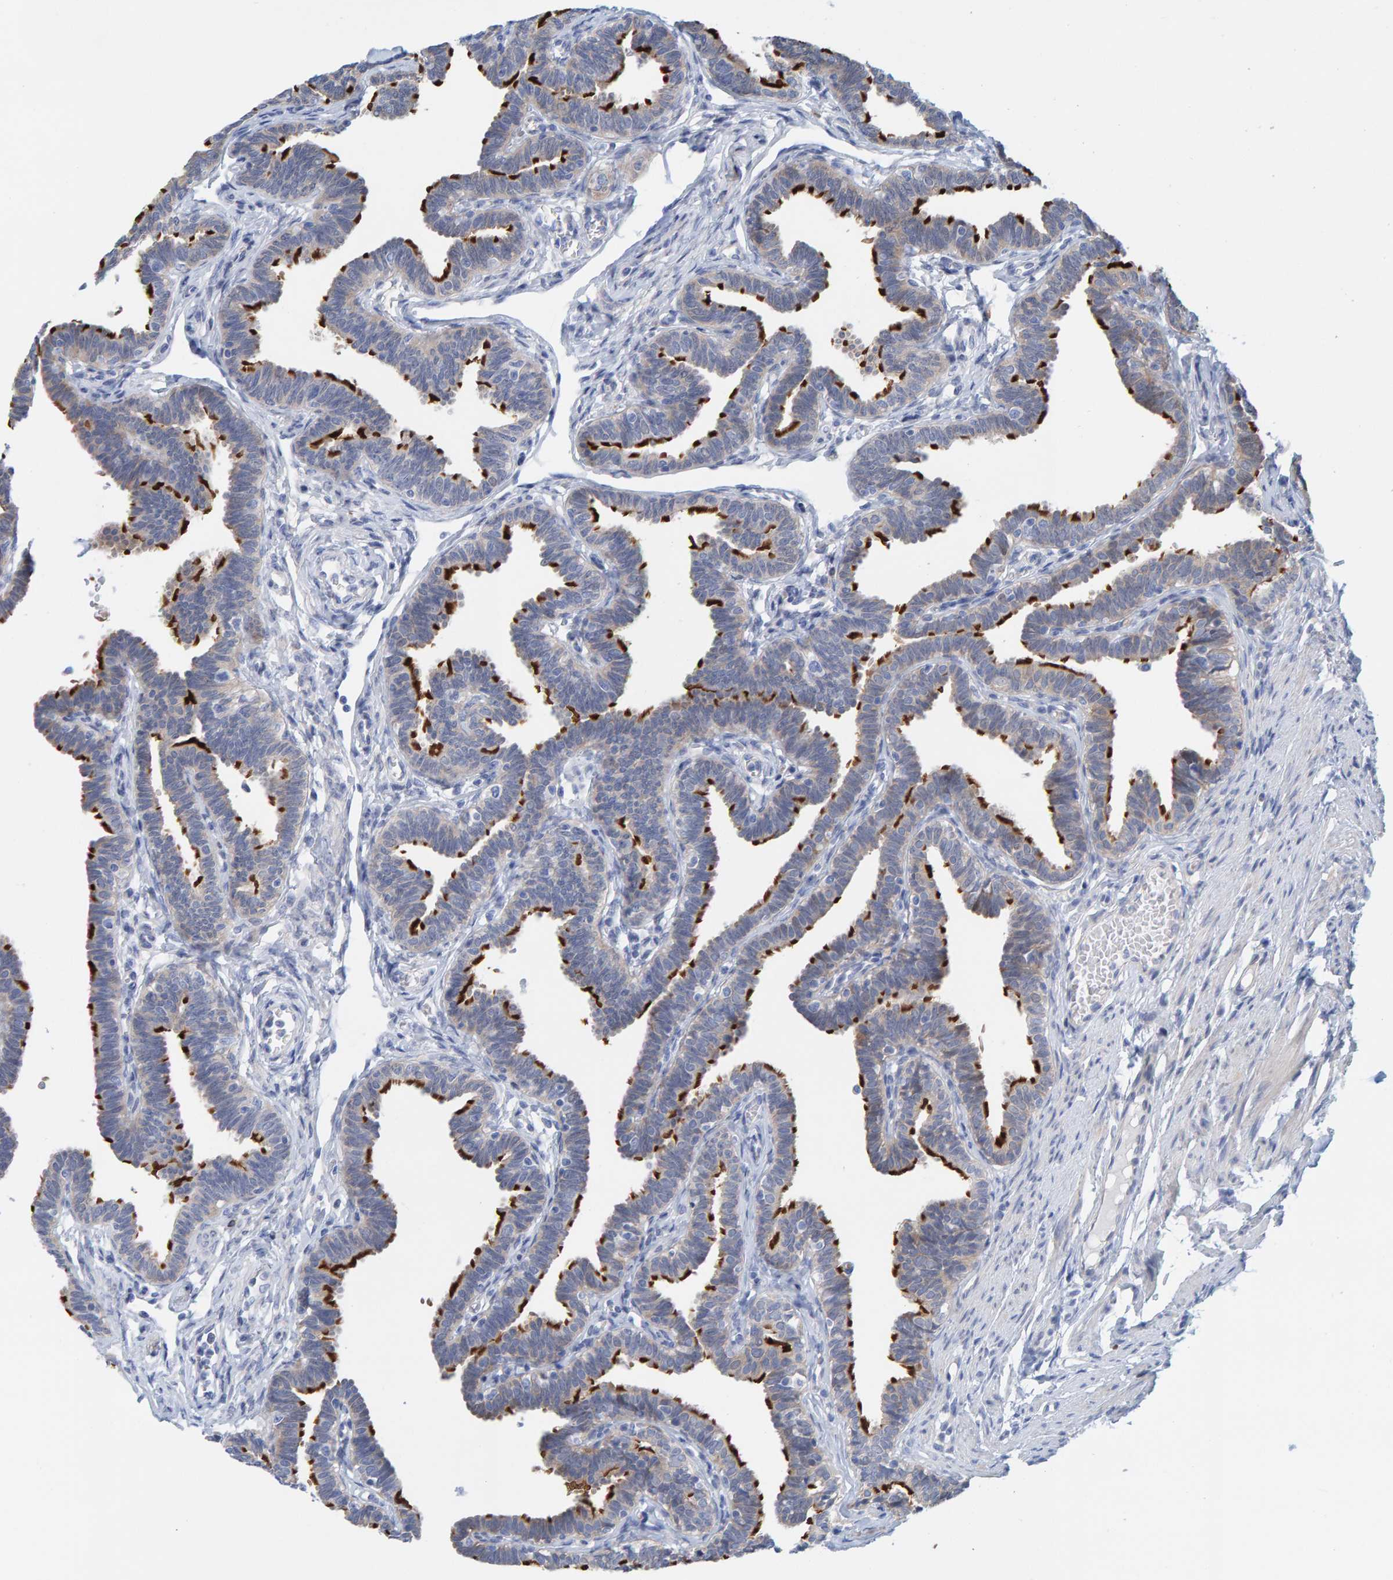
{"staining": {"intensity": "strong", "quantity": "25%-75%", "location": "cytoplasmic/membranous"}, "tissue": "fallopian tube", "cell_type": "Glandular cells", "image_type": "normal", "snomed": [{"axis": "morphology", "description": "Normal tissue, NOS"}, {"axis": "topography", "description": "Fallopian tube"}, {"axis": "topography", "description": "Ovary"}], "caption": "Immunohistochemical staining of normal fallopian tube reveals 25%-75% levels of strong cytoplasmic/membranous protein expression in approximately 25%-75% of glandular cells.", "gene": "KLHL11", "patient": {"sex": "female", "age": 23}}